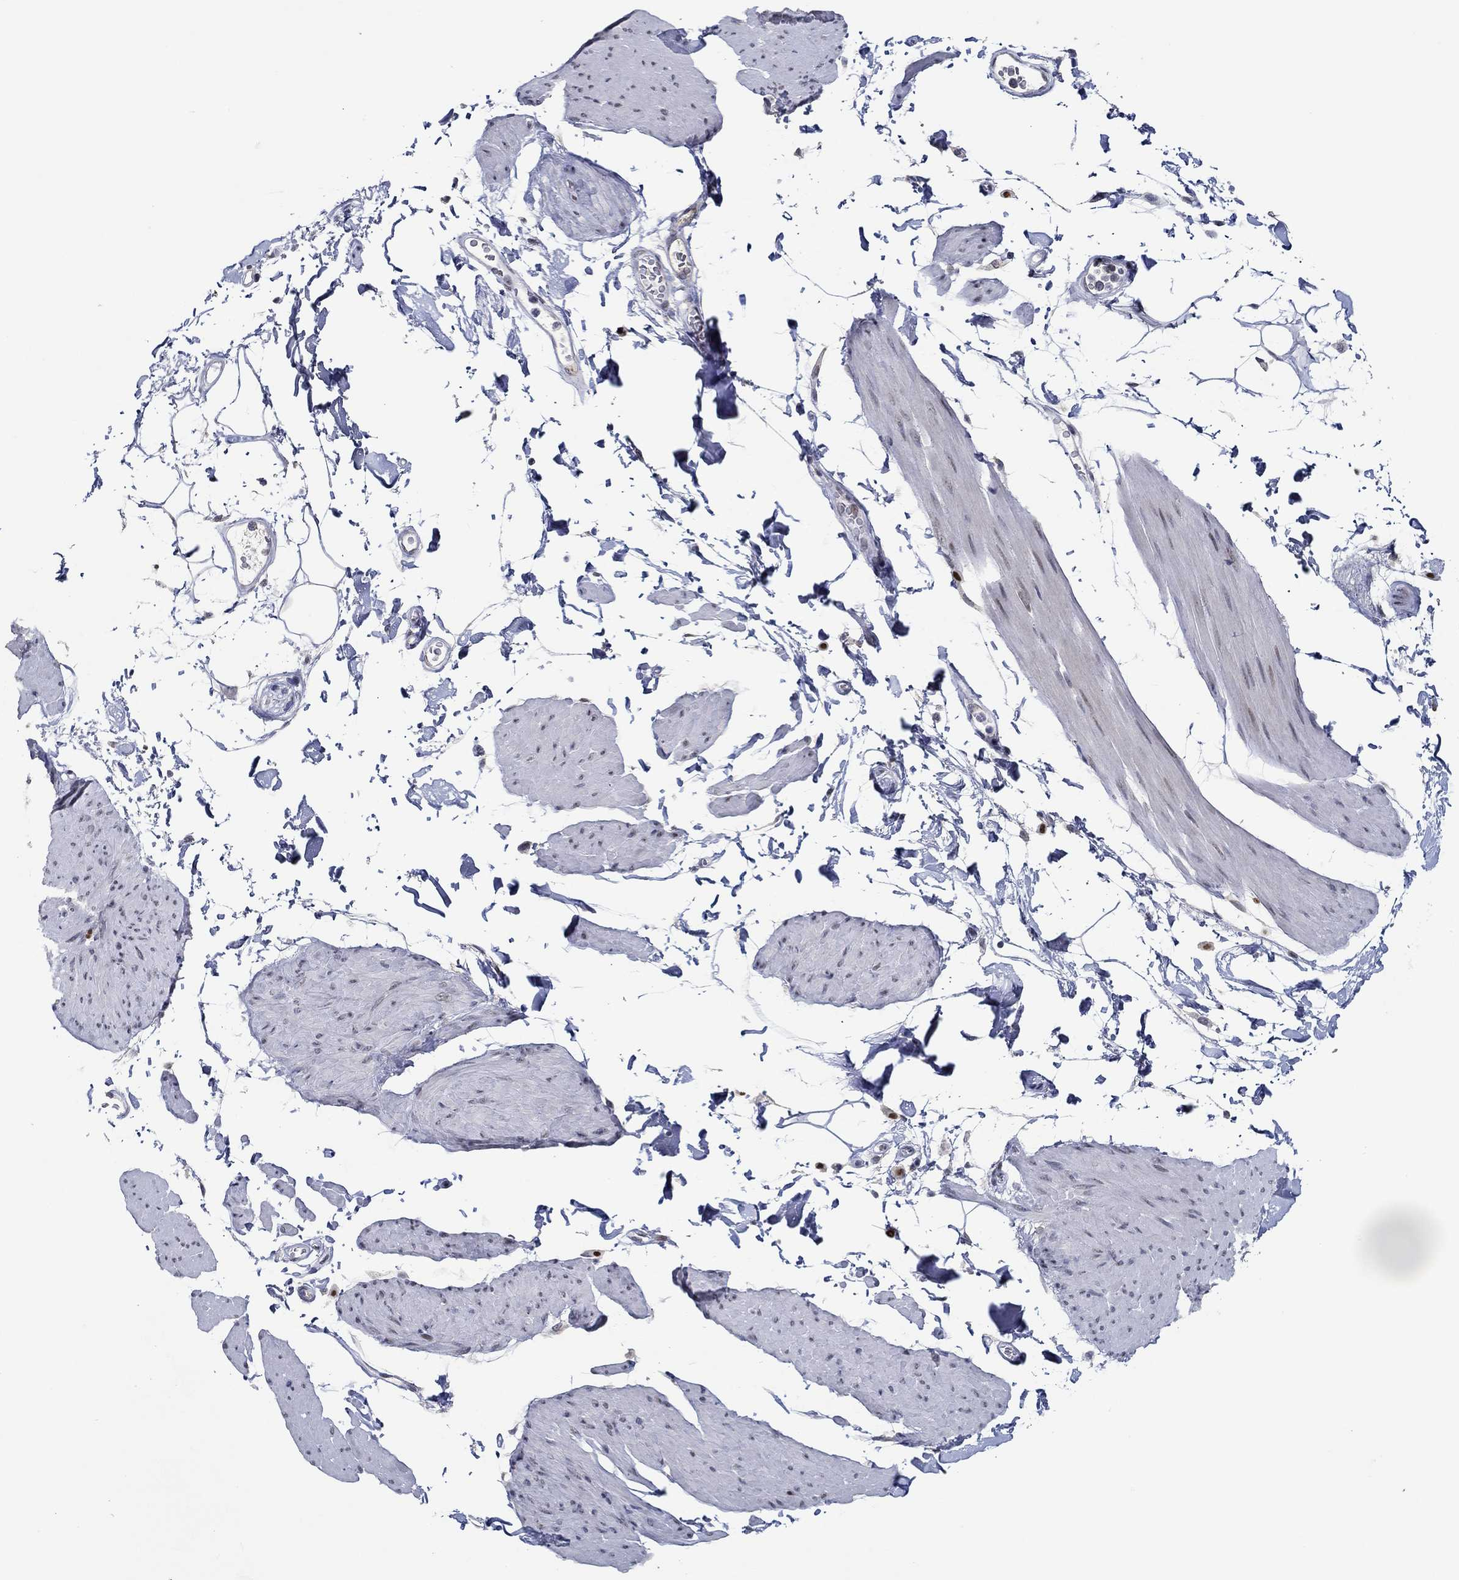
{"staining": {"intensity": "moderate", "quantity": "<25%", "location": "nuclear"}, "tissue": "smooth muscle", "cell_type": "Smooth muscle cells", "image_type": "normal", "snomed": [{"axis": "morphology", "description": "Normal tissue, NOS"}, {"axis": "topography", "description": "Adipose tissue"}, {"axis": "topography", "description": "Smooth muscle"}, {"axis": "topography", "description": "Peripheral nerve tissue"}], "caption": "High-magnification brightfield microscopy of benign smooth muscle stained with DAB (brown) and counterstained with hematoxylin (blue). smooth muscle cells exhibit moderate nuclear positivity is identified in about<25% of cells.", "gene": "GATA2", "patient": {"sex": "male", "age": 83}}